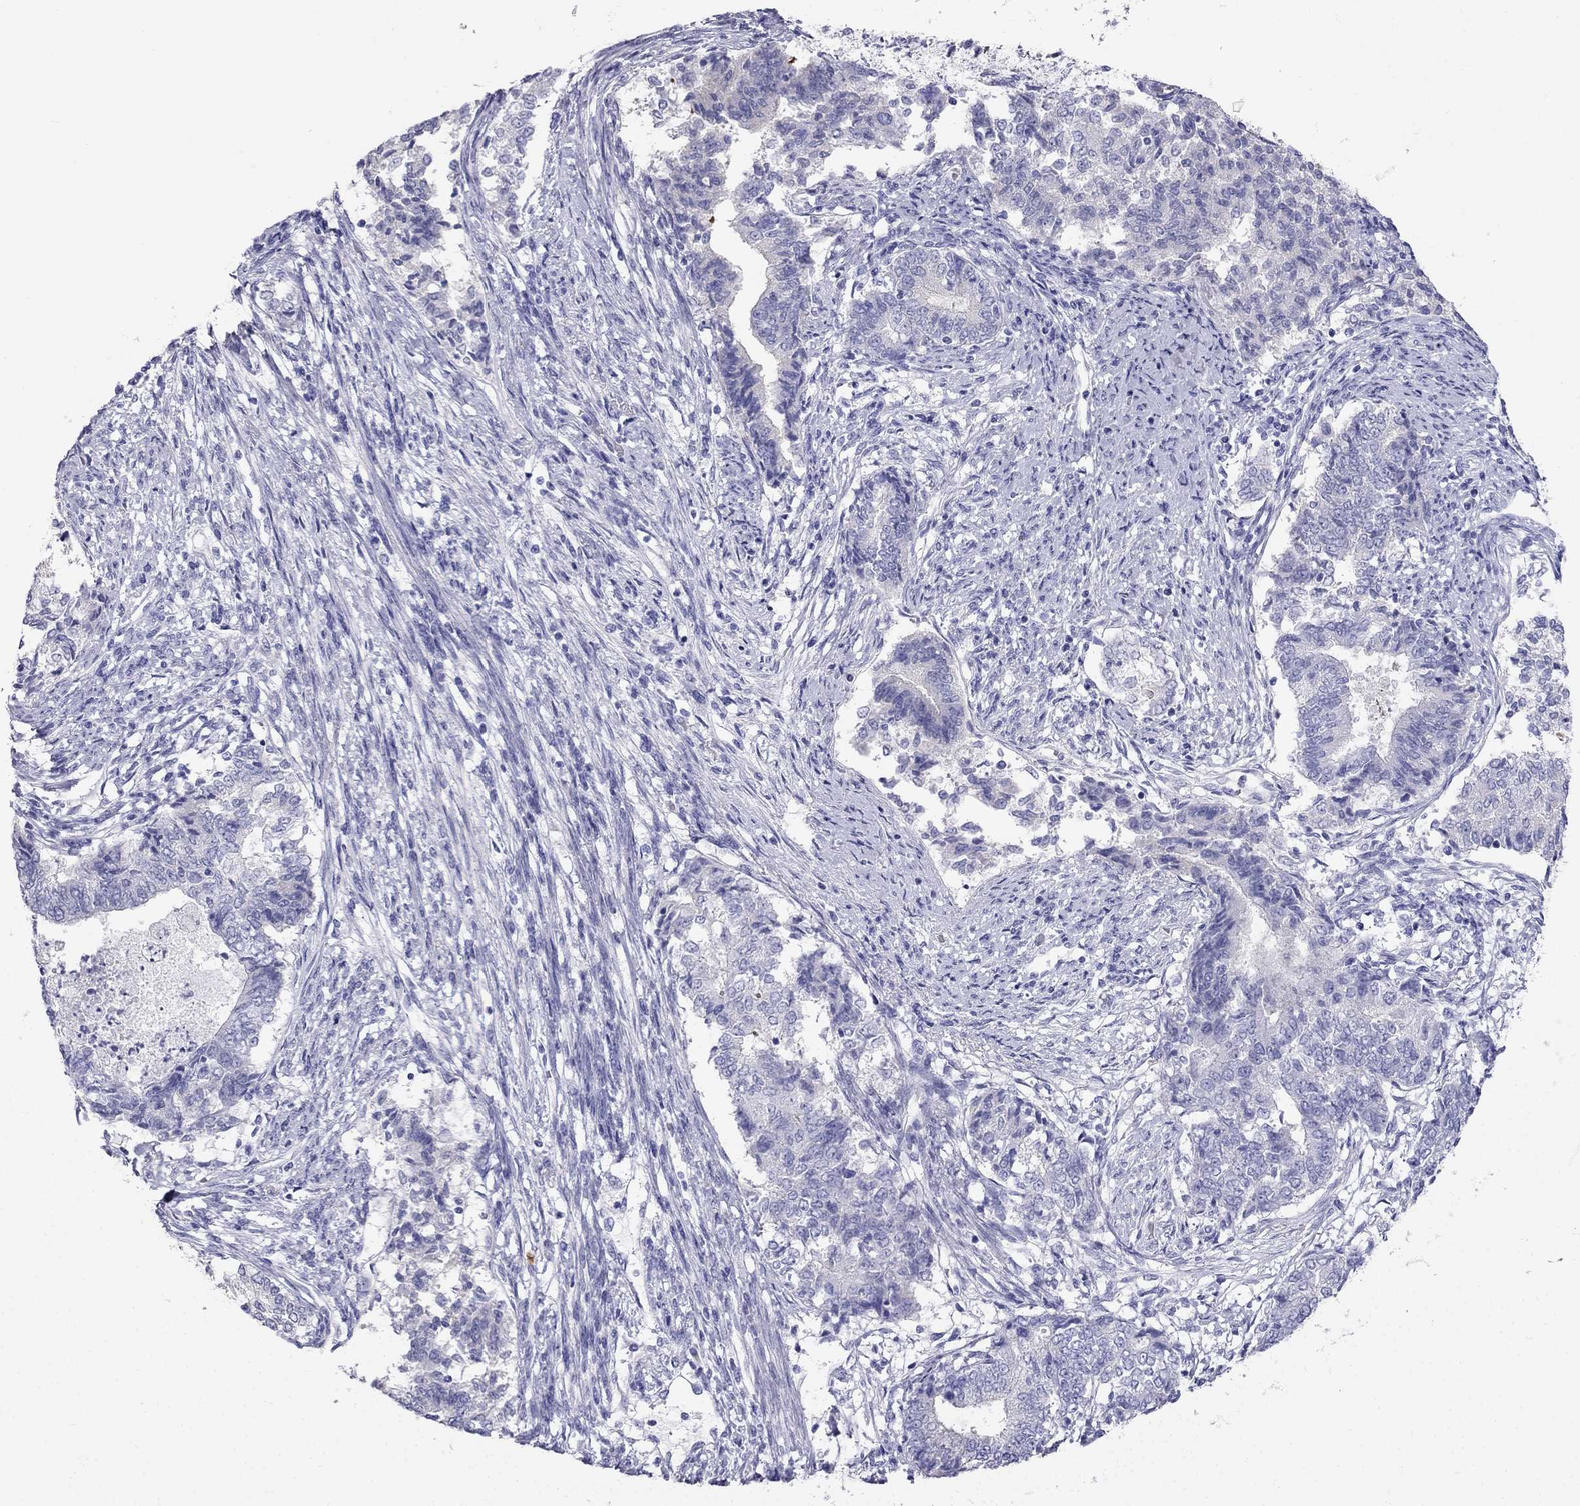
{"staining": {"intensity": "negative", "quantity": "none", "location": "none"}, "tissue": "endometrial cancer", "cell_type": "Tumor cells", "image_type": "cancer", "snomed": [{"axis": "morphology", "description": "Adenocarcinoma, NOS"}, {"axis": "topography", "description": "Endometrium"}], "caption": "A high-resolution micrograph shows IHC staining of endometrial cancer, which shows no significant staining in tumor cells.", "gene": "RFLNA", "patient": {"sex": "female", "age": 65}}